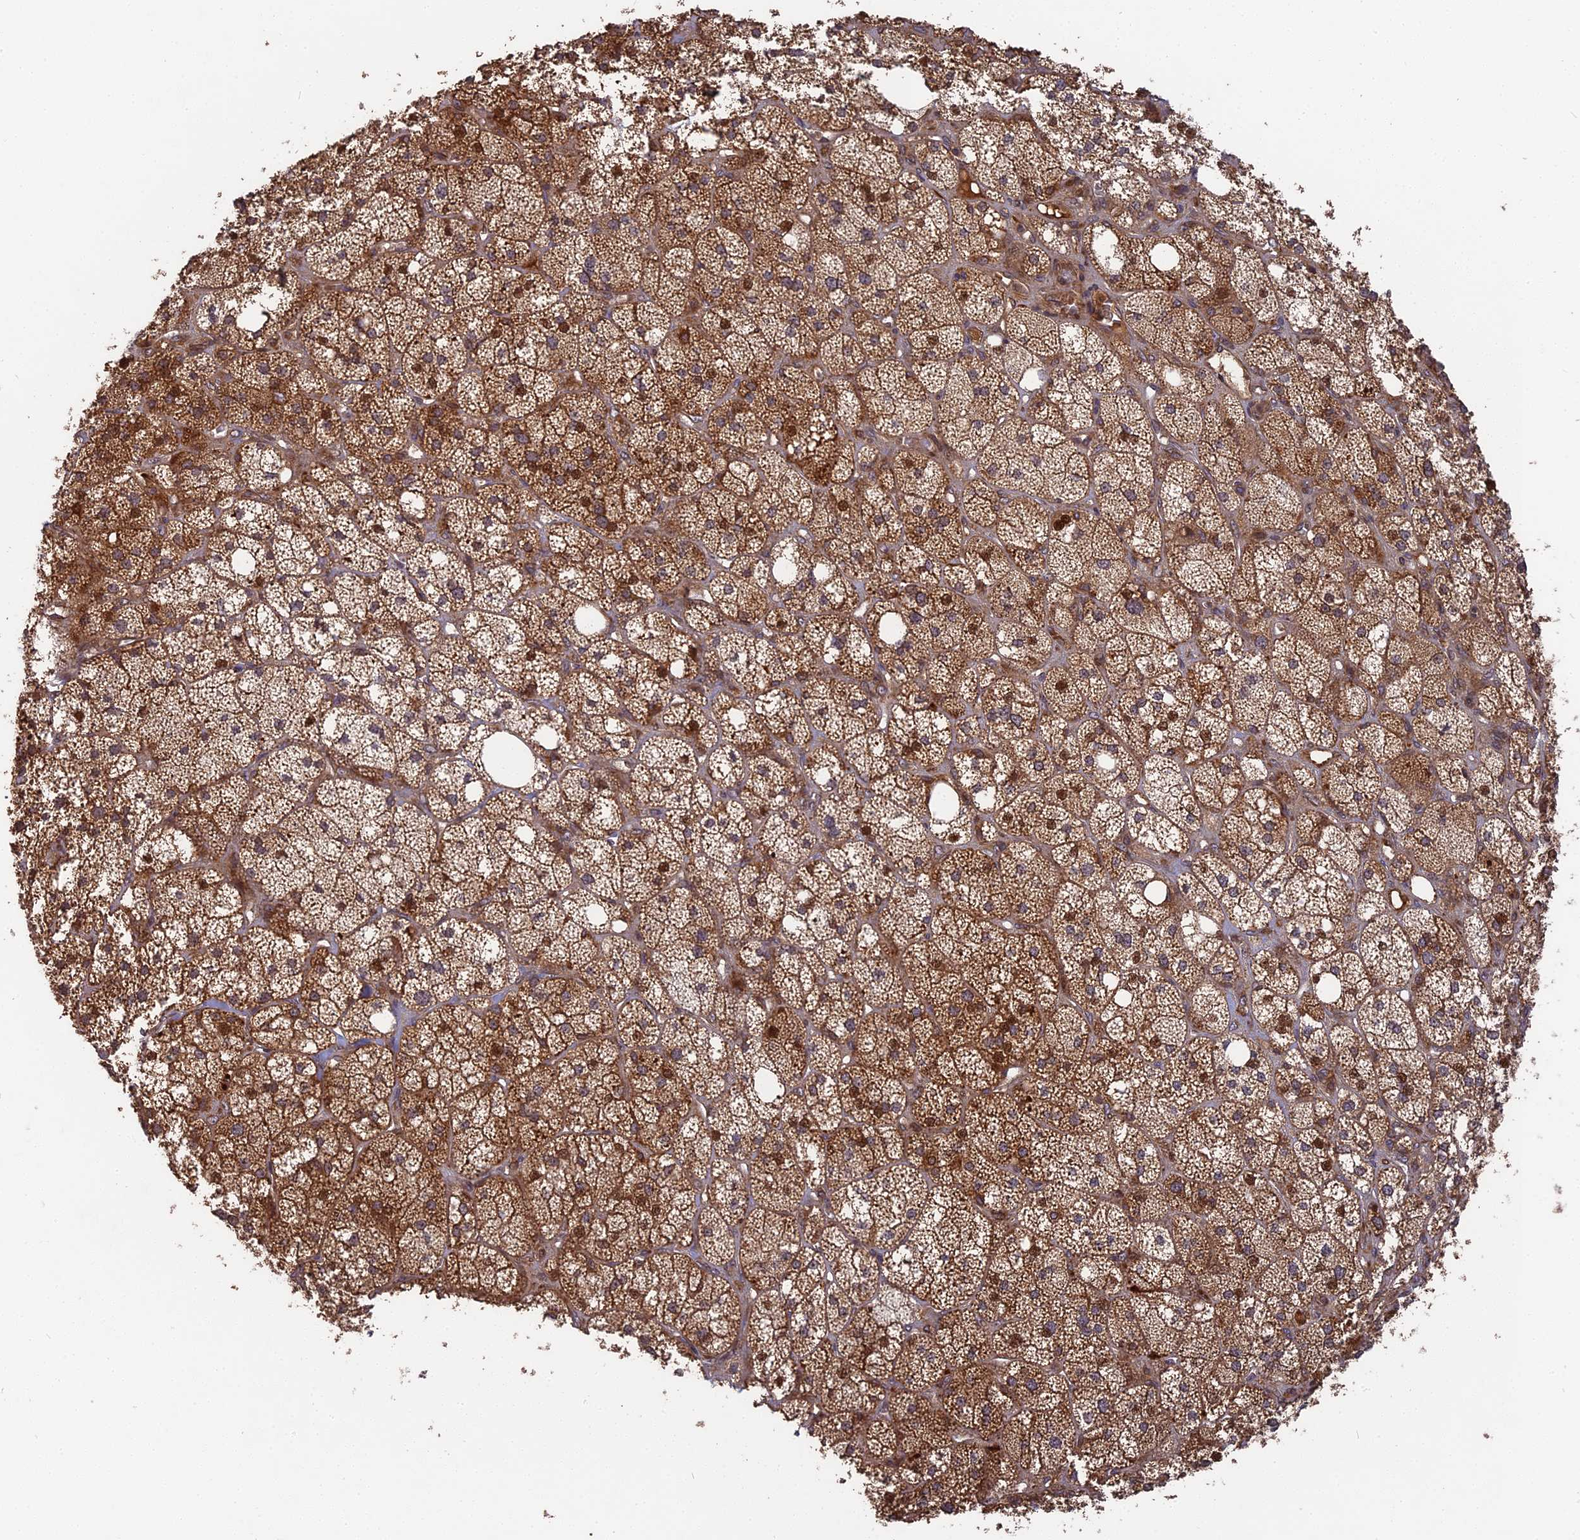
{"staining": {"intensity": "strong", "quantity": "25%-75%", "location": "cytoplasmic/membranous"}, "tissue": "adrenal gland", "cell_type": "Glandular cells", "image_type": "normal", "snomed": [{"axis": "morphology", "description": "Normal tissue, NOS"}, {"axis": "topography", "description": "Adrenal gland"}], "caption": "This image displays normal adrenal gland stained with immunohistochemistry to label a protein in brown. The cytoplasmic/membranous of glandular cells show strong positivity for the protein. Nuclei are counter-stained blue.", "gene": "TMUB2", "patient": {"sex": "male", "age": 61}}